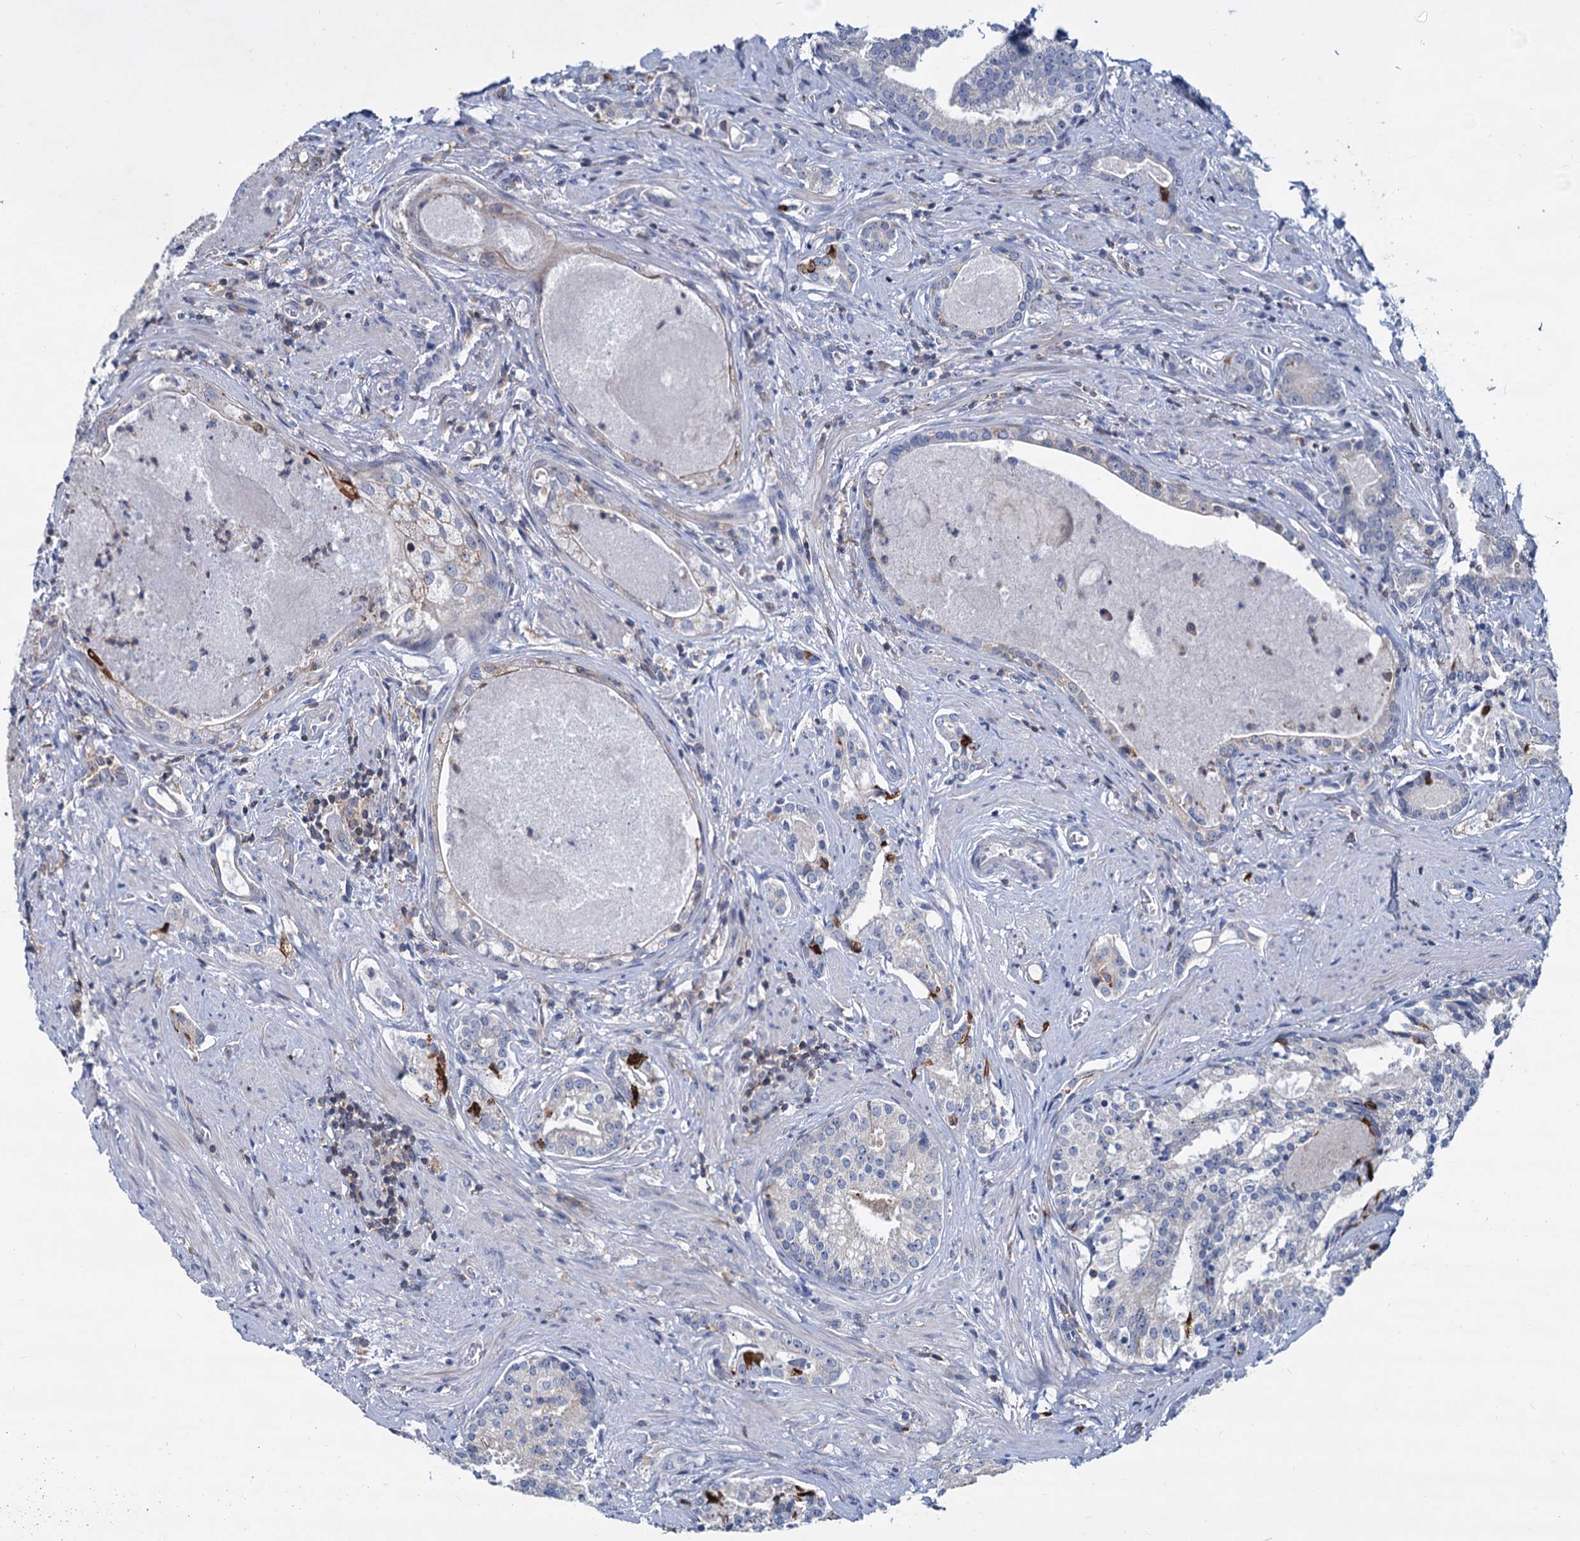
{"staining": {"intensity": "negative", "quantity": "none", "location": "none"}, "tissue": "prostate cancer", "cell_type": "Tumor cells", "image_type": "cancer", "snomed": [{"axis": "morphology", "description": "Adenocarcinoma, High grade"}, {"axis": "topography", "description": "Prostate"}], "caption": "Immunohistochemistry photomicrograph of neoplastic tissue: human prostate cancer stained with DAB exhibits no significant protein staining in tumor cells. (IHC, brightfield microscopy, high magnification).", "gene": "LRCH4", "patient": {"sex": "male", "age": 58}}